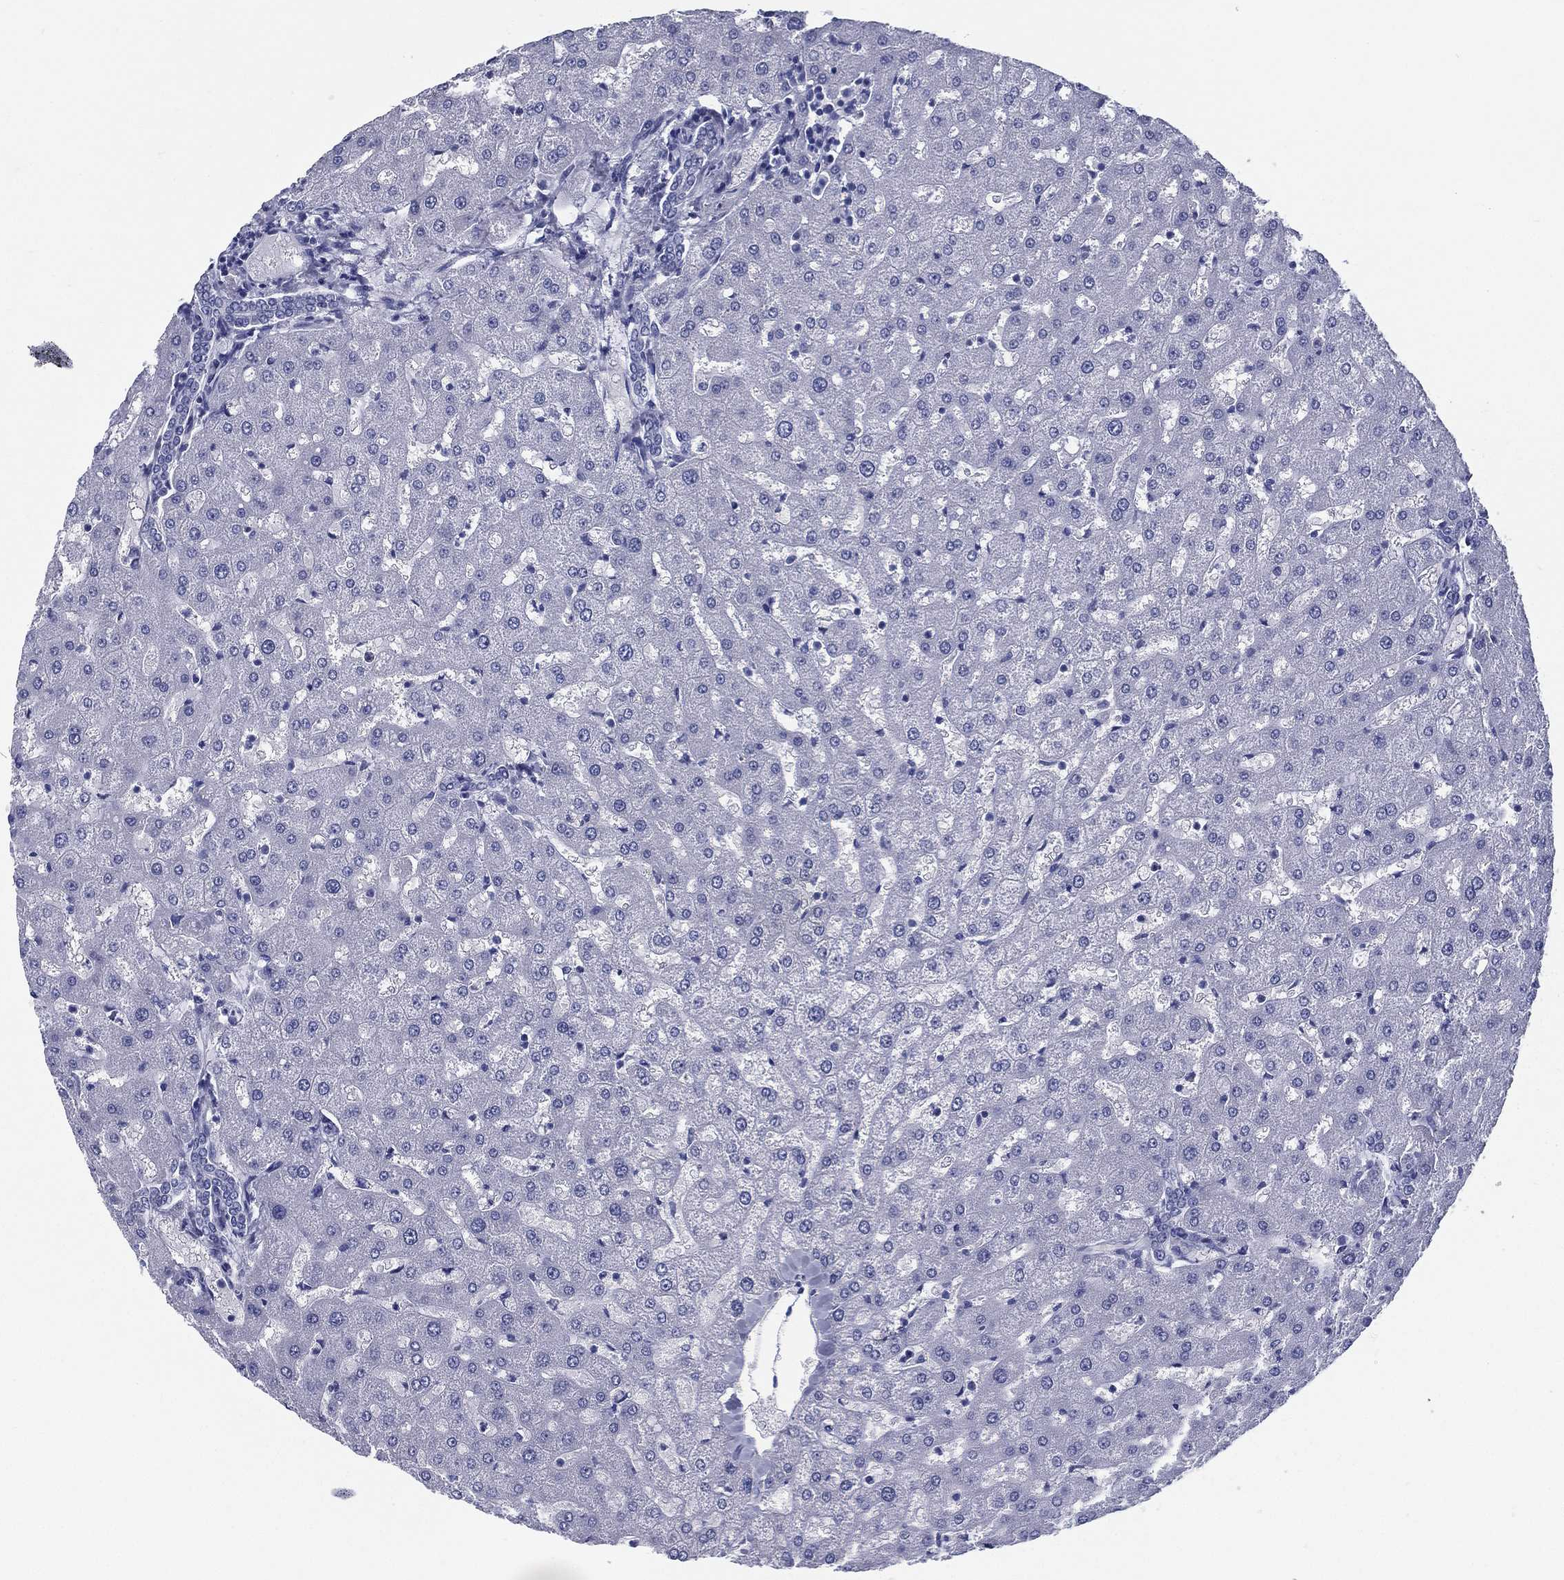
{"staining": {"intensity": "negative", "quantity": "none", "location": "none"}, "tissue": "liver", "cell_type": "Cholangiocytes", "image_type": "normal", "snomed": [{"axis": "morphology", "description": "Normal tissue, NOS"}, {"axis": "topography", "description": "Liver"}], "caption": "A high-resolution histopathology image shows immunohistochemistry staining of benign liver, which demonstrates no significant expression in cholangiocytes.", "gene": "RSPH4A", "patient": {"sex": "female", "age": 50}}